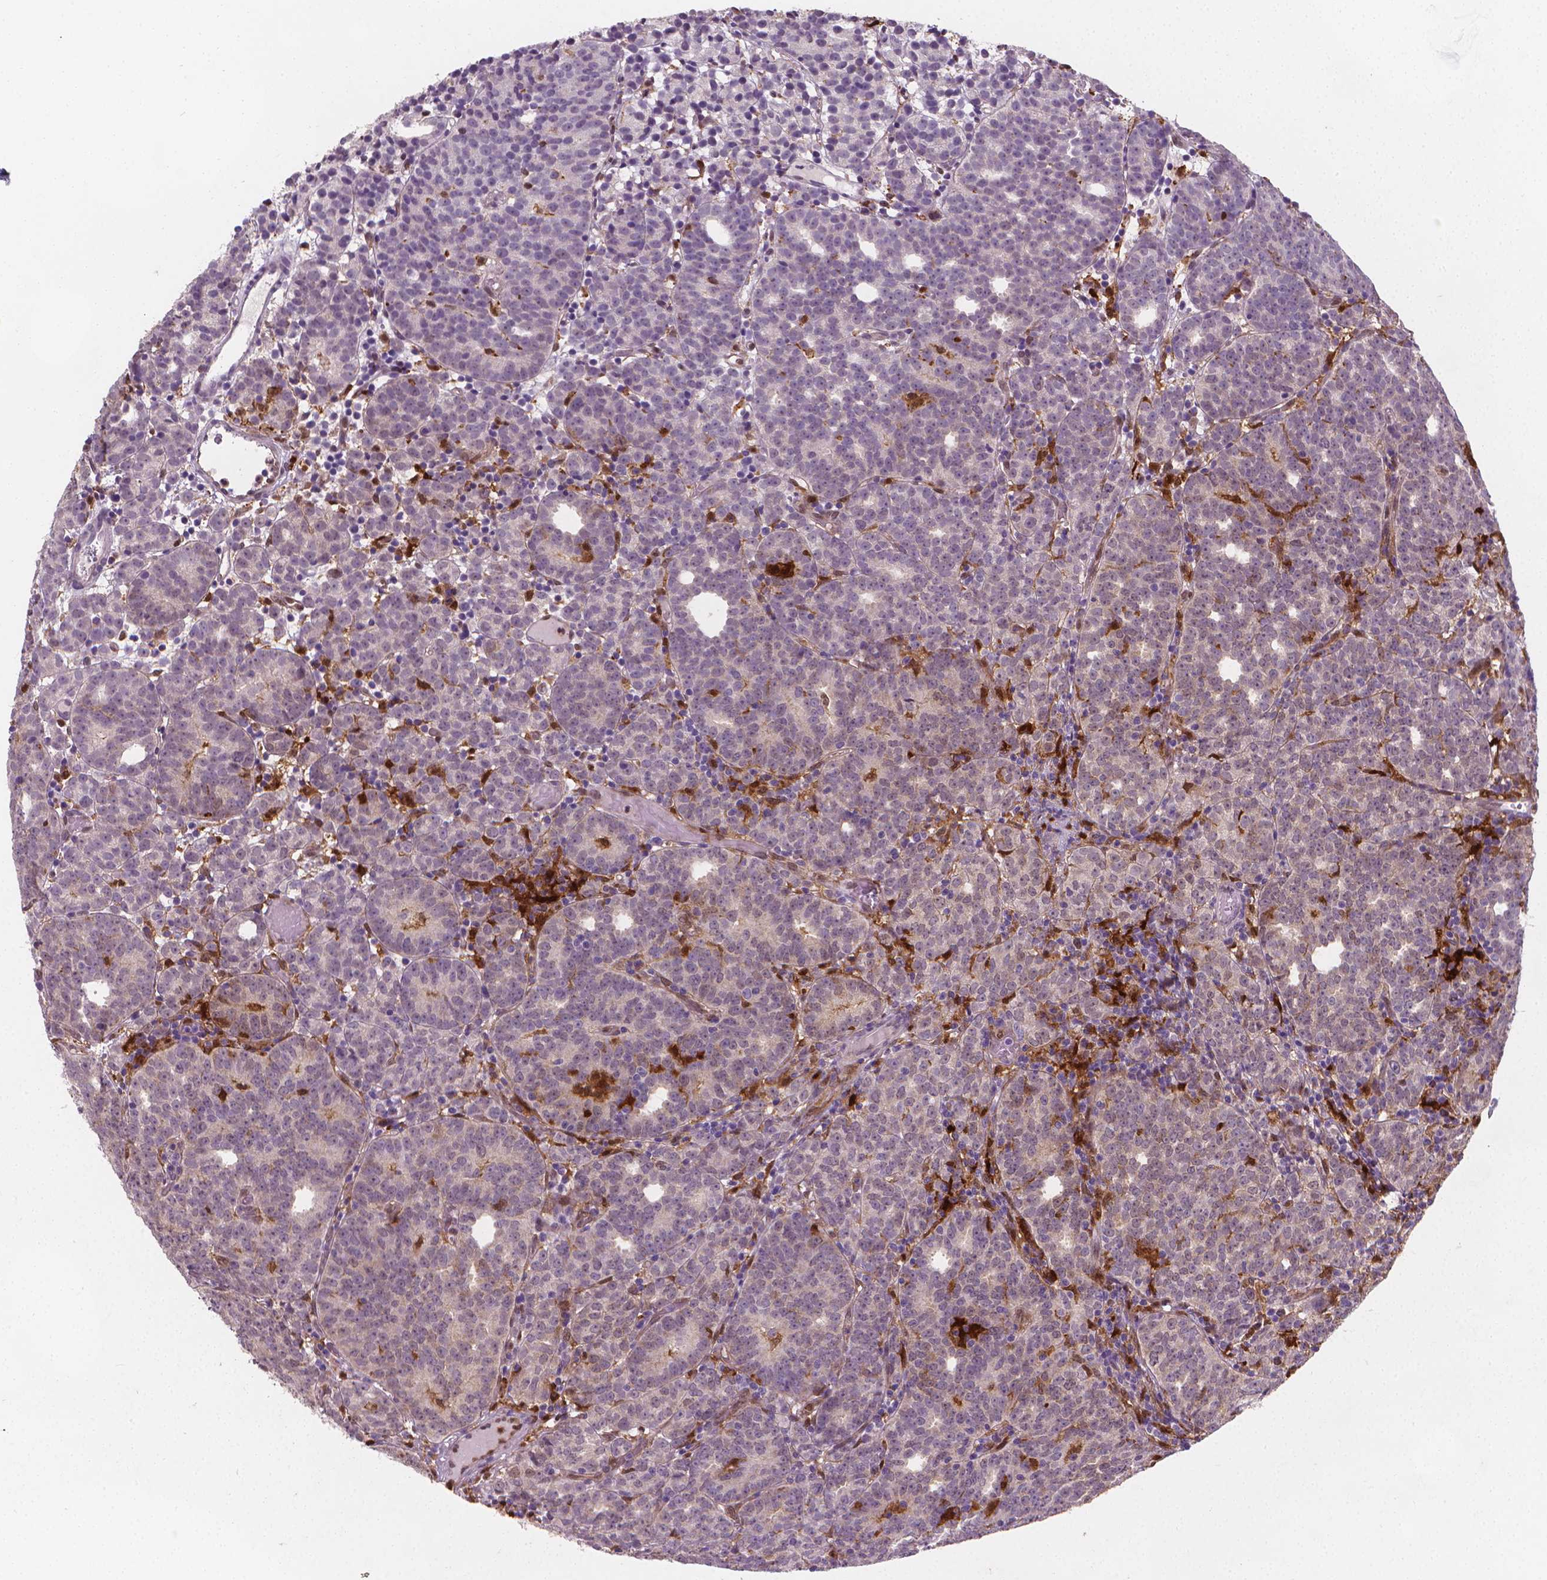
{"staining": {"intensity": "negative", "quantity": "none", "location": "none"}, "tissue": "prostate cancer", "cell_type": "Tumor cells", "image_type": "cancer", "snomed": [{"axis": "morphology", "description": "Adenocarcinoma, High grade"}, {"axis": "topography", "description": "Prostate"}], "caption": "A photomicrograph of human prostate cancer (high-grade adenocarcinoma) is negative for staining in tumor cells.", "gene": "TNFAIP2", "patient": {"sex": "male", "age": 53}}